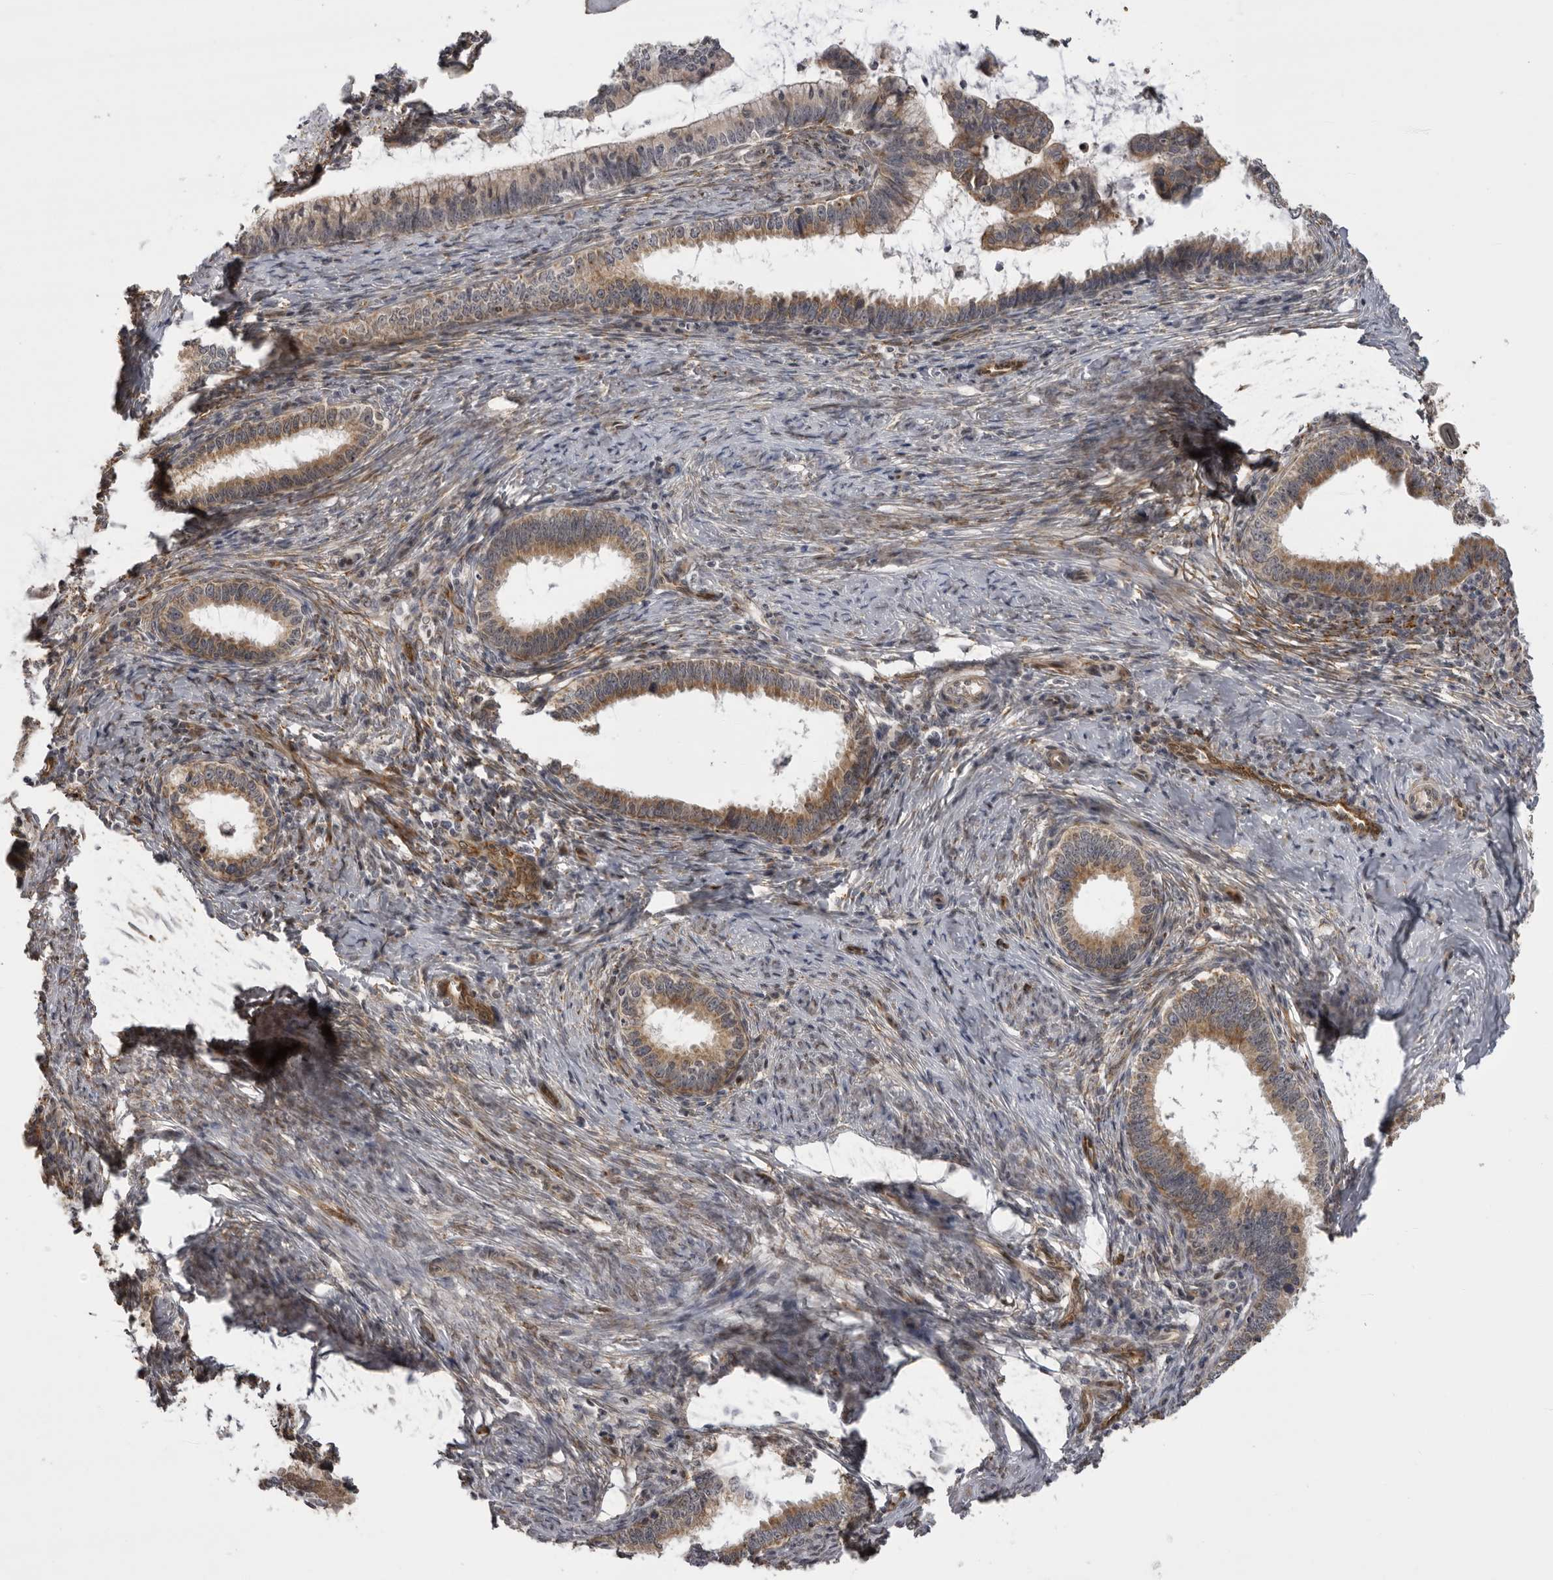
{"staining": {"intensity": "moderate", "quantity": ">75%", "location": "cytoplasmic/membranous"}, "tissue": "cervical cancer", "cell_type": "Tumor cells", "image_type": "cancer", "snomed": [{"axis": "morphology", "description": "Adenocarcinoma, NOS"}, {"axis": "topography", "description": "Cervix"}], "caption": "Cervical cancer (adenocarcinoma) was stained to show a protein in brown. There is medium levels of moderate cytoplasmic/membranous expression in about >75% of tumor cells. Immunohistochemistry stains the protein in brown and the nuclei are stained blue.", "gene": "DNAH14", "patient": {"sex": "female", "age": 36}}